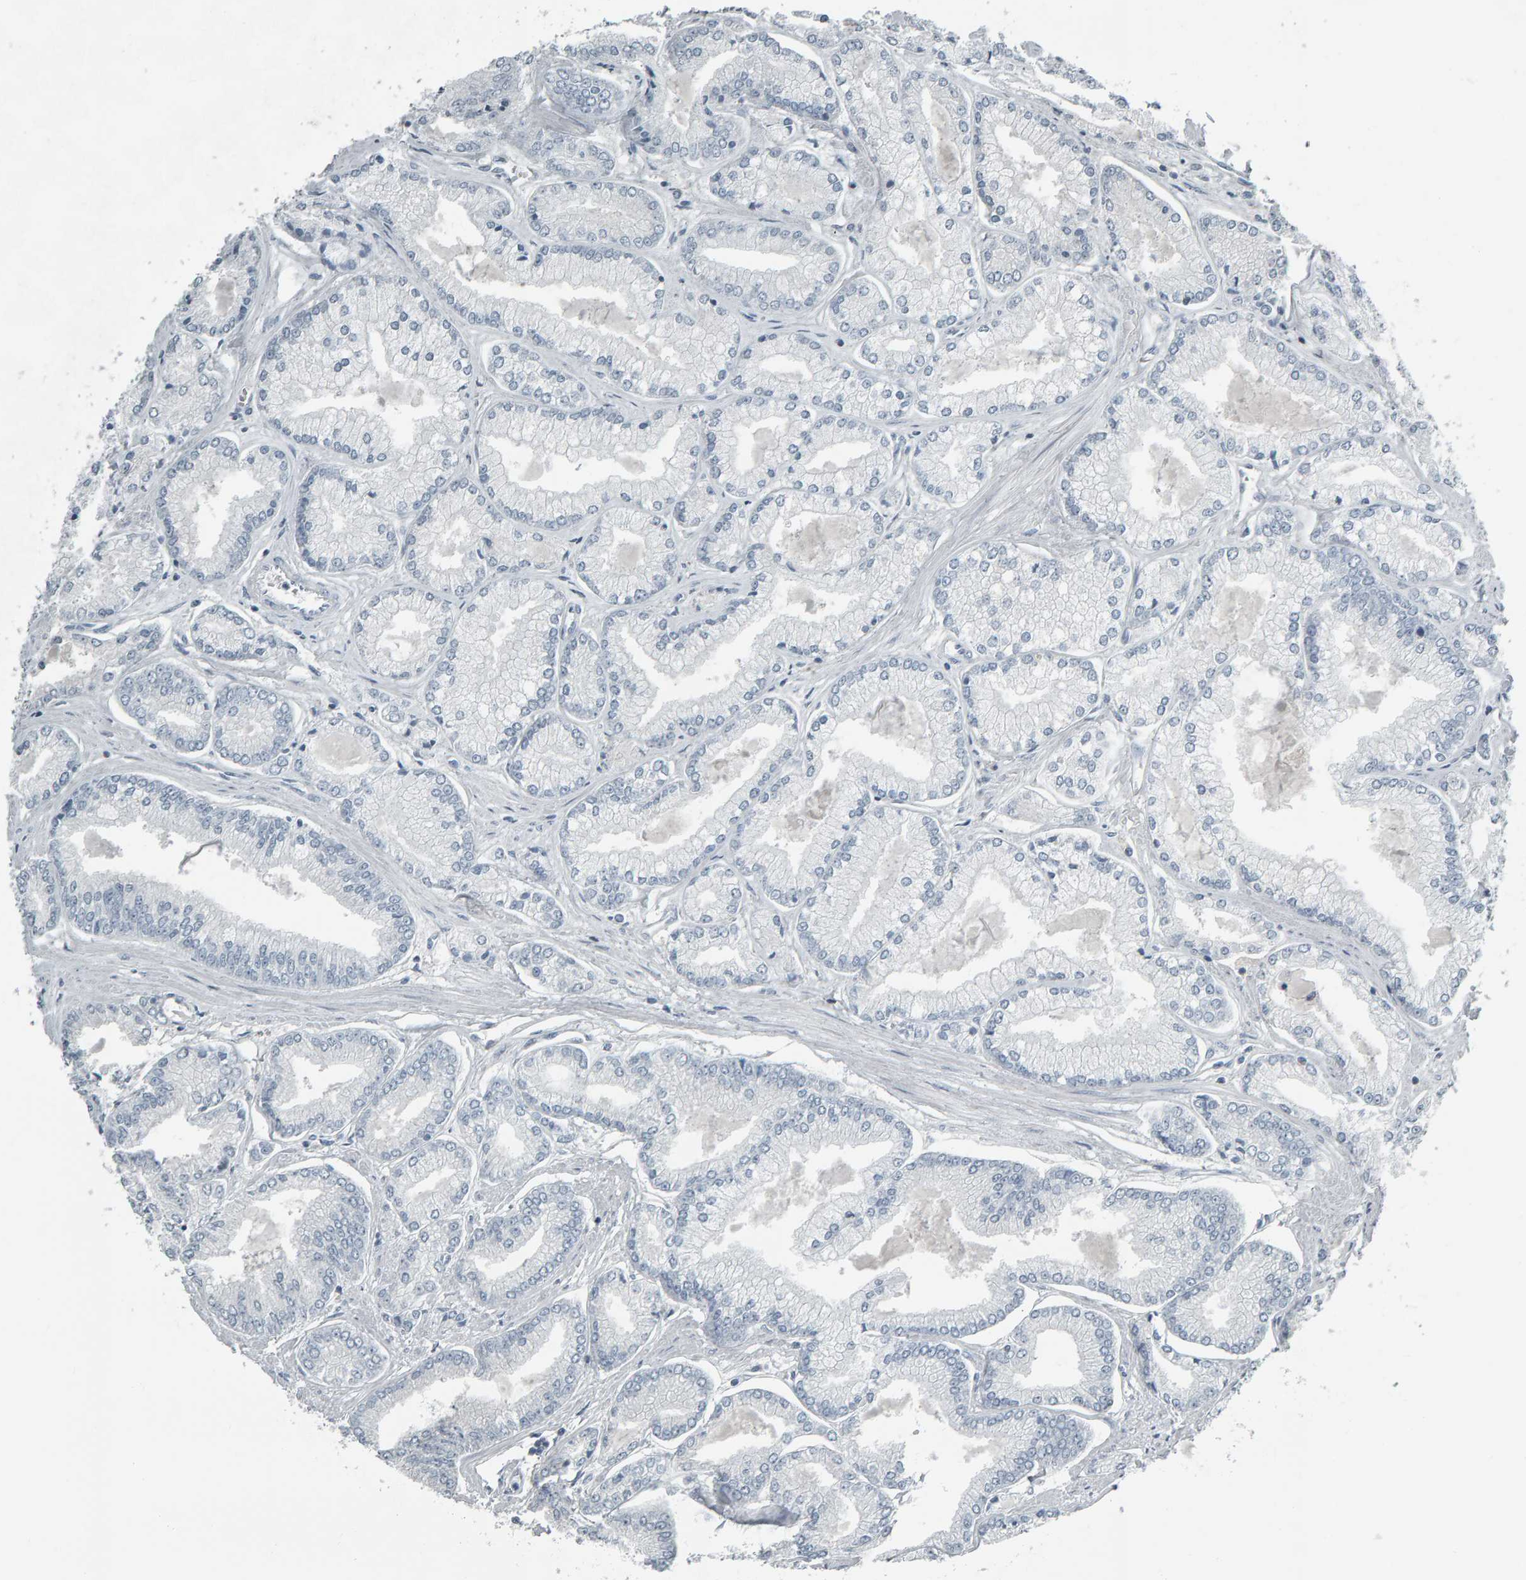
{"staining": {"intensity": "negative", "quantity": "none", "location": "none"}, "tissue": "prostate cancer", "cell_type": "Tumor cells", "image_type": "cancer", "snomed": [{"axis": "morphology", "description": "Adenocarcinoma, Low grade"}, {"axis": "topography", "description": "Prostate"}], "caption": "Prostate cancer was stained to show a protein in brown. There is no significant expression in tumor cells.", "gene": "PYY", "patient": {"sex": "male", "age": 52}}